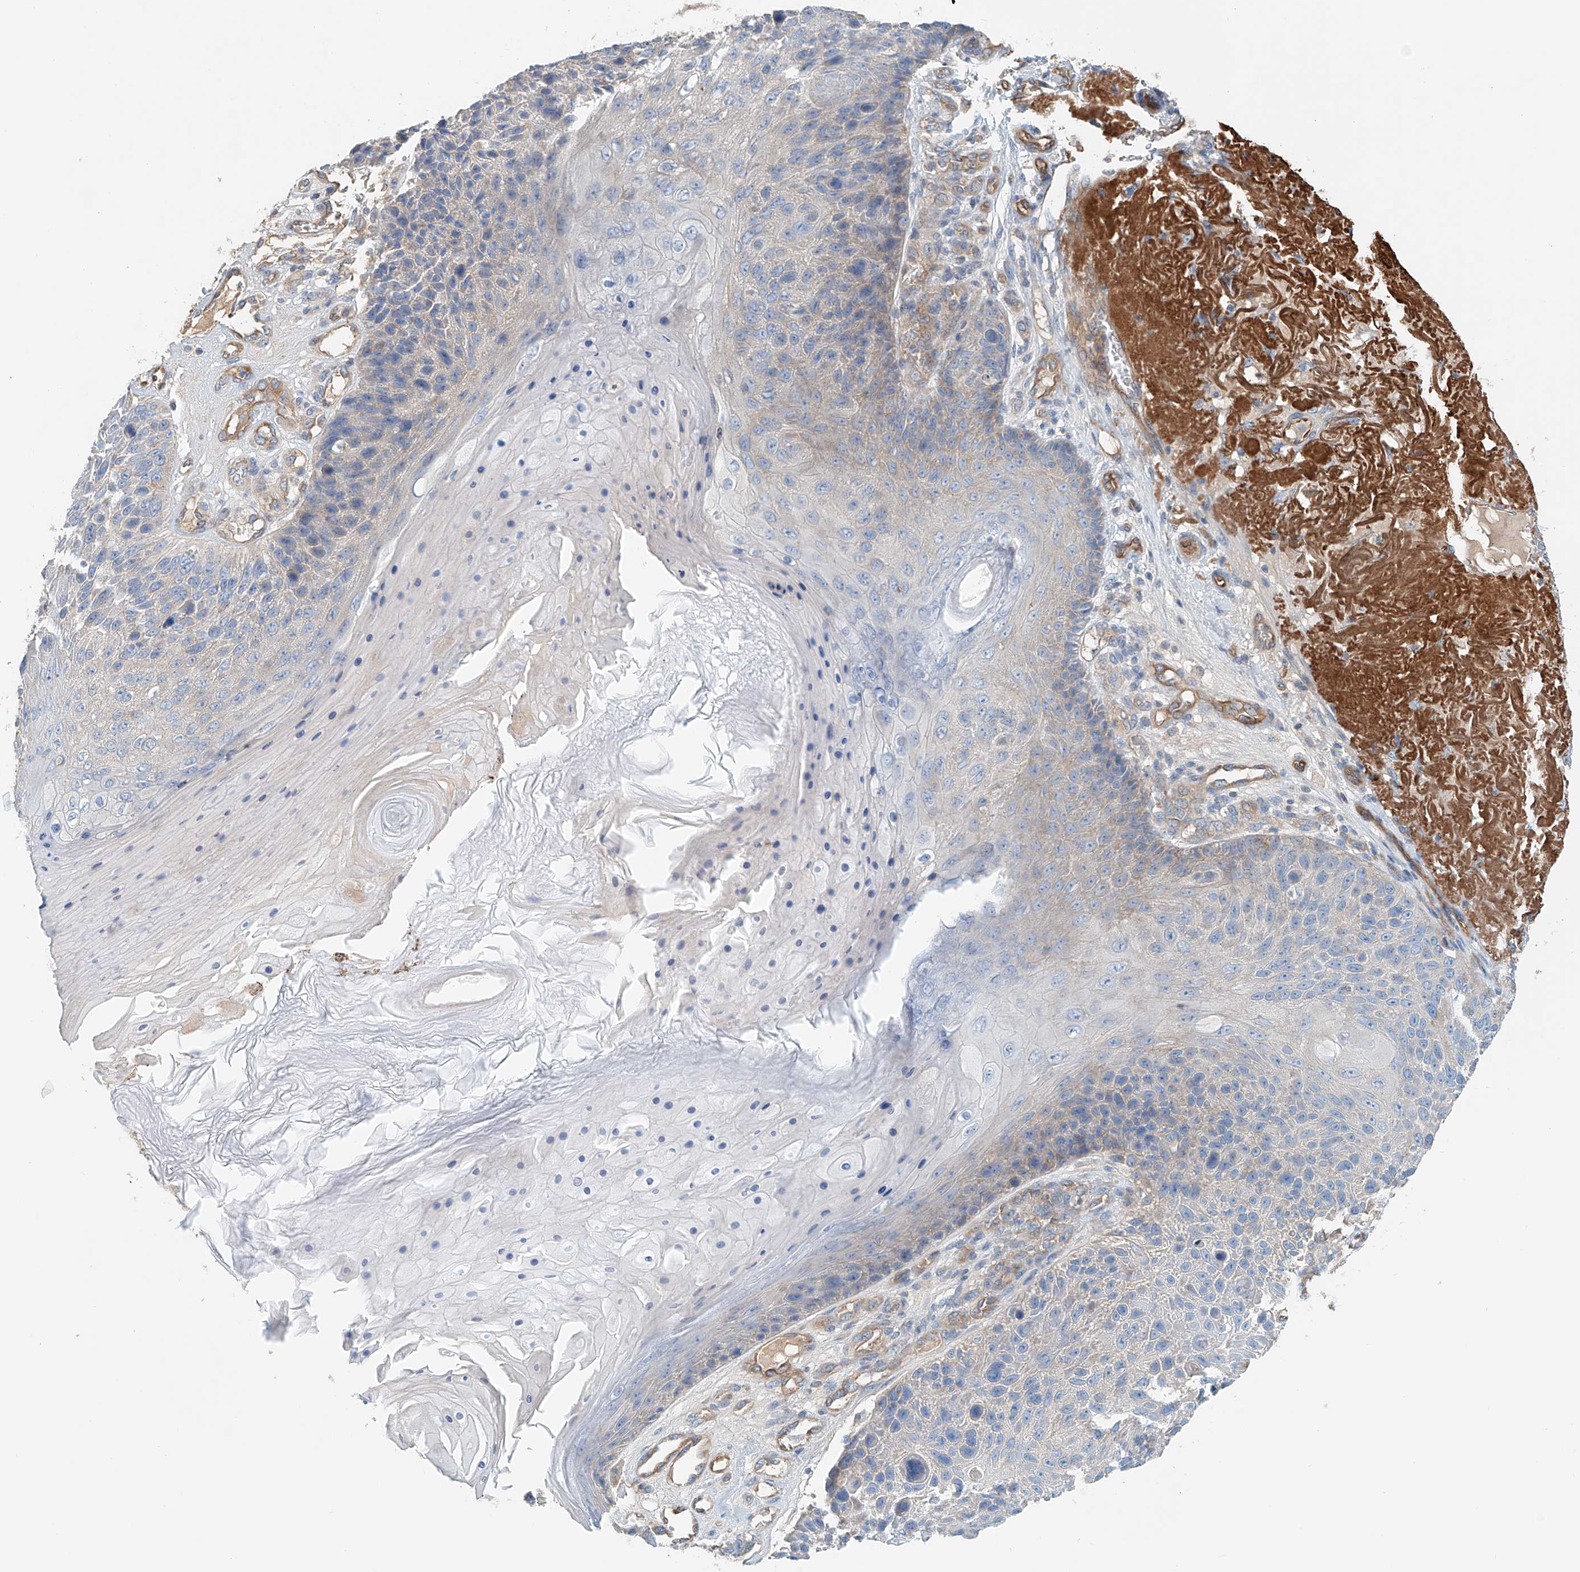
{"staining": {"intensity": "weak", "quantity": "<25%", "location": "cytoplasmic/membranous"}, "tissue": "skin cancer", "cell_type": "Tumor cells", "image_type": "cancer", "snomed": [{"axis": "morphology", "description": "Squamous cell carcinoma, NOS"}, {"axis": "topography", "description": "Skin"}], "caption": "Squamous cell carcinoma (skin) stained for a protein using immunohistochemistry (IHC) exhibits no expression tumor cells.", "gene": "FRYL", "patient": {"sex": "female", "age": 88}}